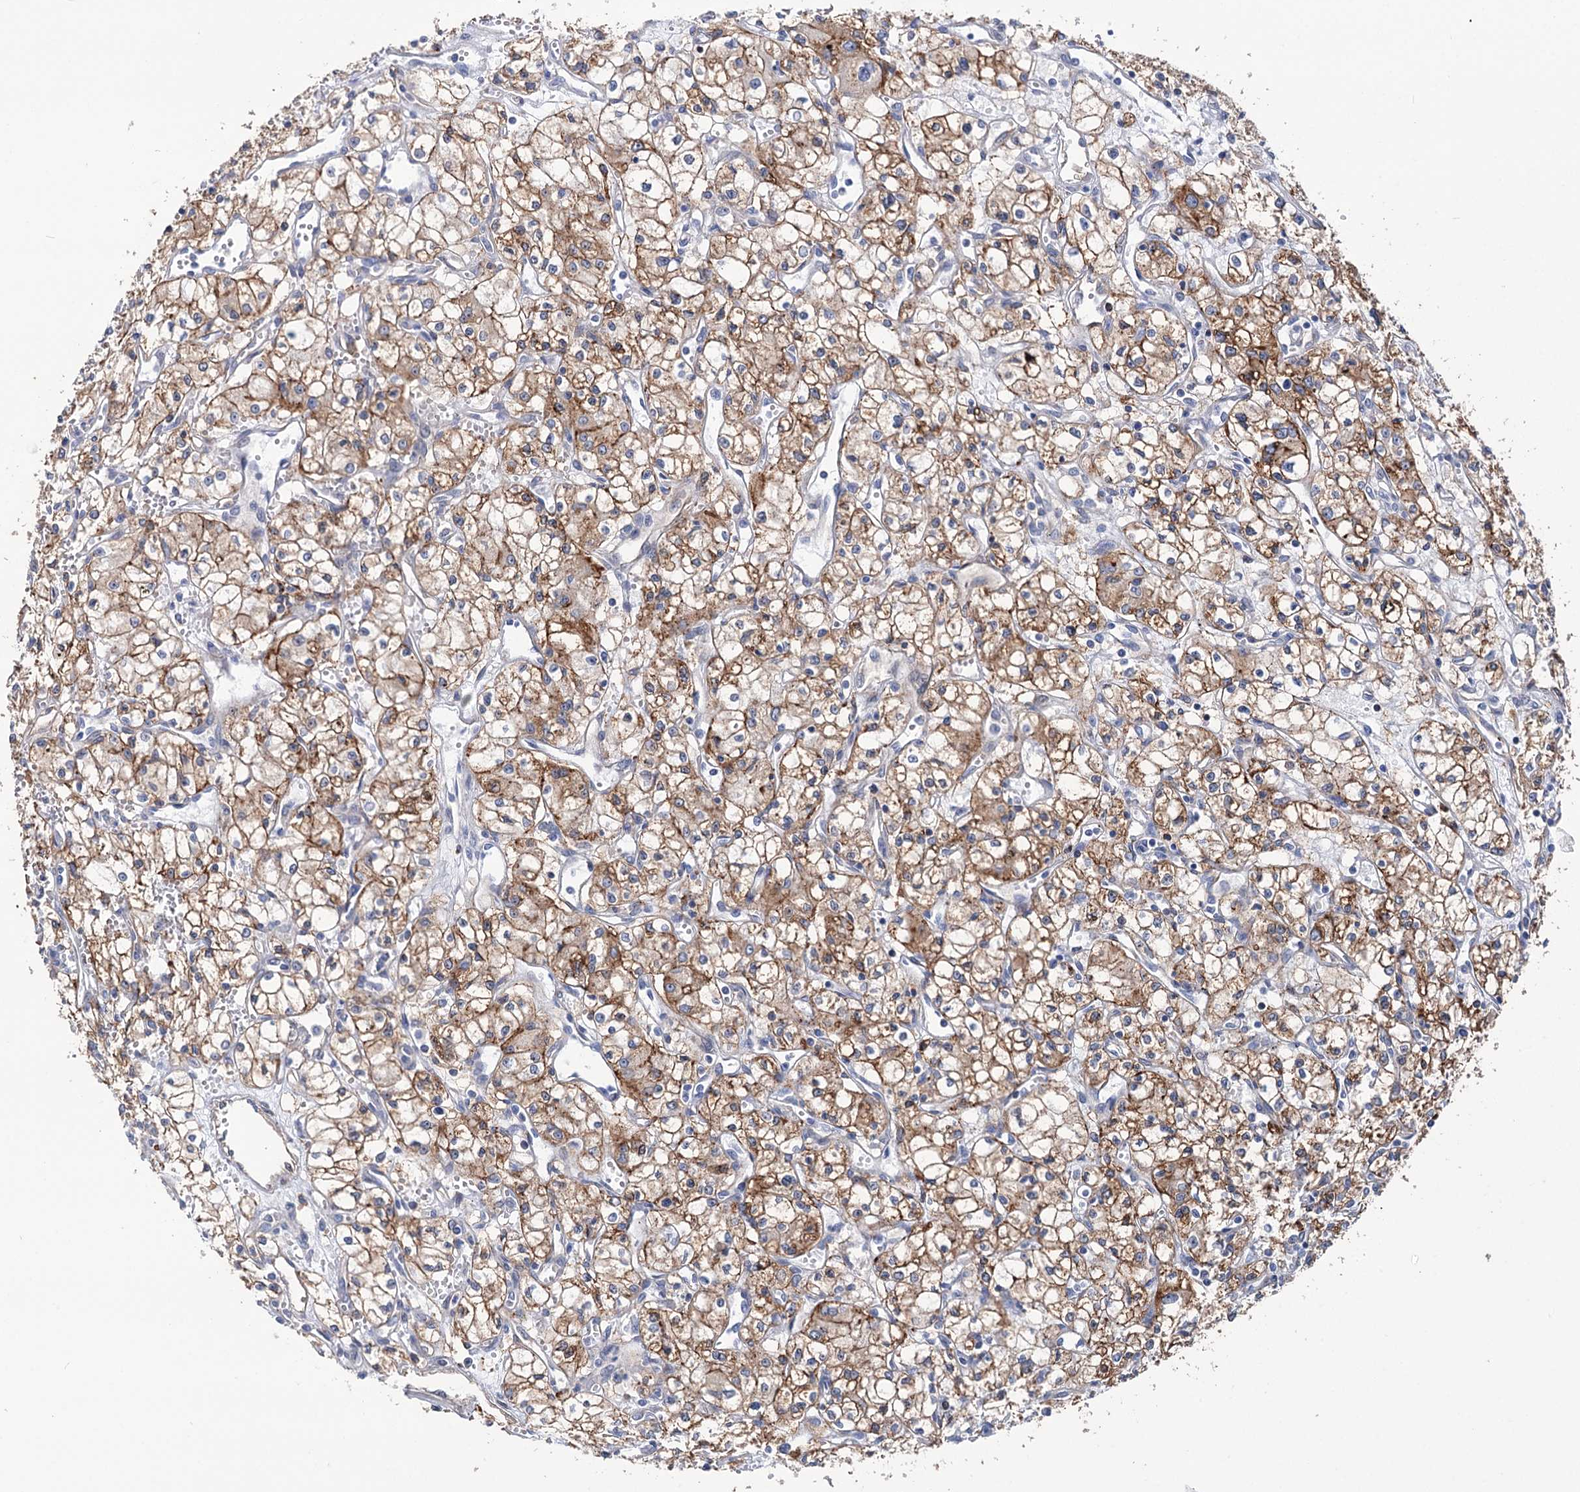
{"staining": {"intensity": "moderate", "quantity": ">75%", "location": "cytoplasmic/membranous"}, "tissue": "renal cancer", "cell_type": "Tumor cells", "image_type": "cancer", "snomed": [{"axis": "morphology", "description": "Adenocarcinoma, NOS"}, {"axis": "topography", "description": "Kidney"}], "caption": "The photomicrograph displays immunohistochemical staining of renal cancer (adenocarcinoma). There is moderate cytoplasmic/membranous staining is present in about >75% of tumor cells. The protein of interest is stained brown, and the nuclei are stained in blue (DAB IHC with brightfield microscopy, high magnification).", "gene": "PTDSS2", "patient": {"sex": "male", "age": 59}}